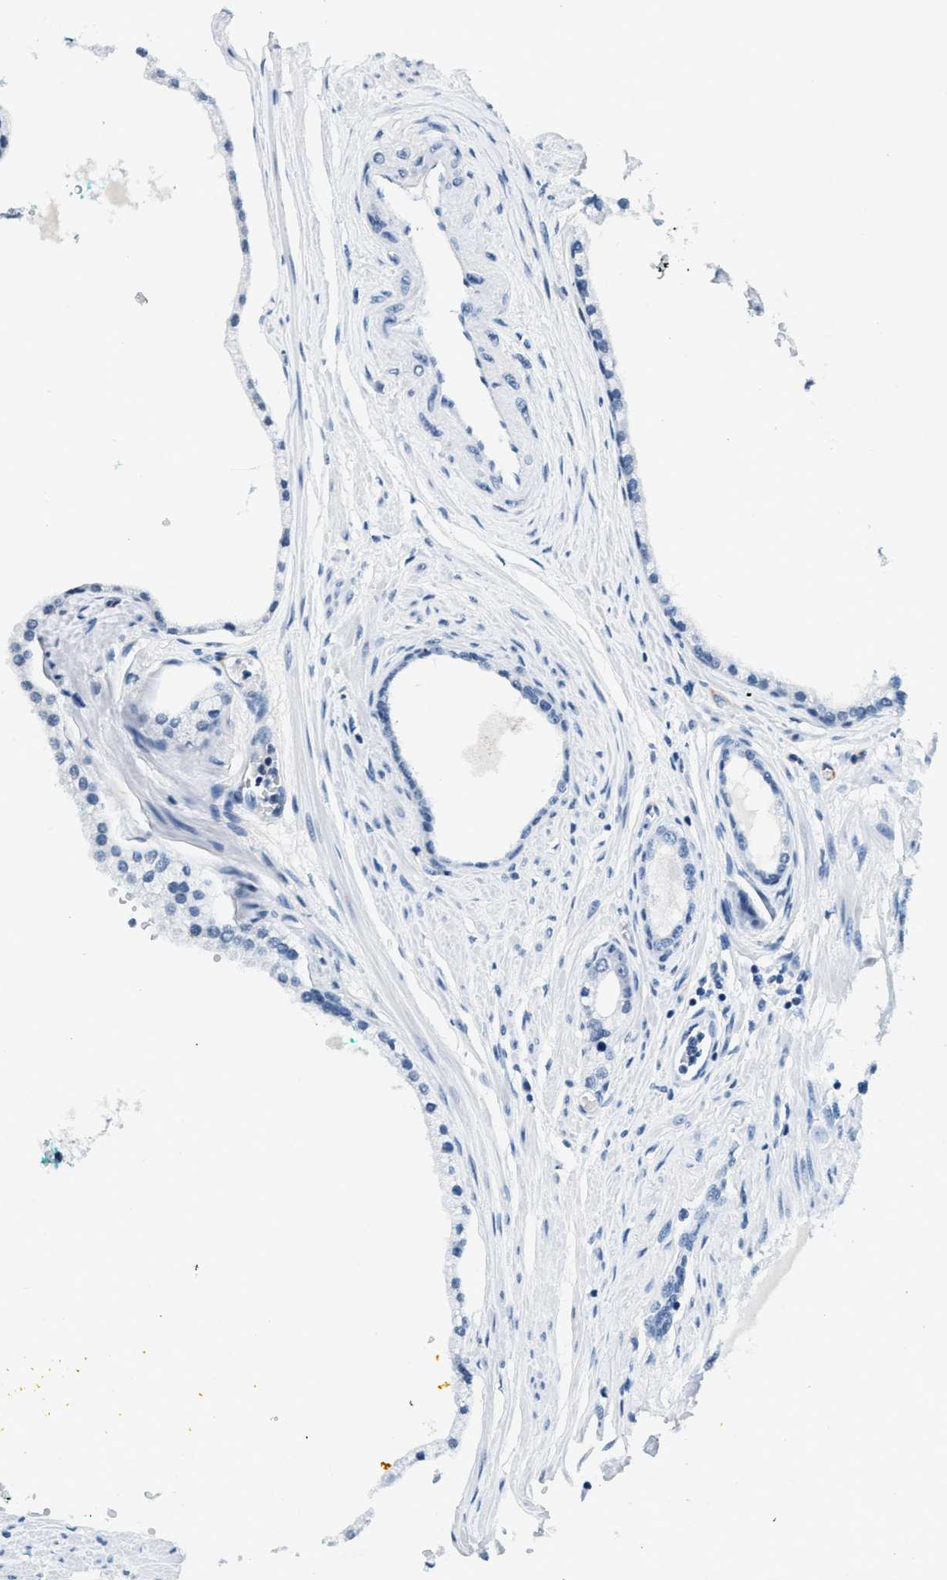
{"staining": {"intensity": "negative", "quantity": "none", "location": "none"}, "tissue": "prostate cancer", "cell_type": "Tumor cells", "image_type": "cancer", "snomed": [{"axis": "morphology", "description": "Adenocarcinoma, Low grade"}, {"axis": "topography", "description": "Prostate"}], "caption": "This is an immunohistochemistry (IHC) histopathology image of prostate adenocarcinoma (low-grade). There is no positivity in tumor cells.", "gene": "CA4", "patient": {"sex": "male", "age": 63}}